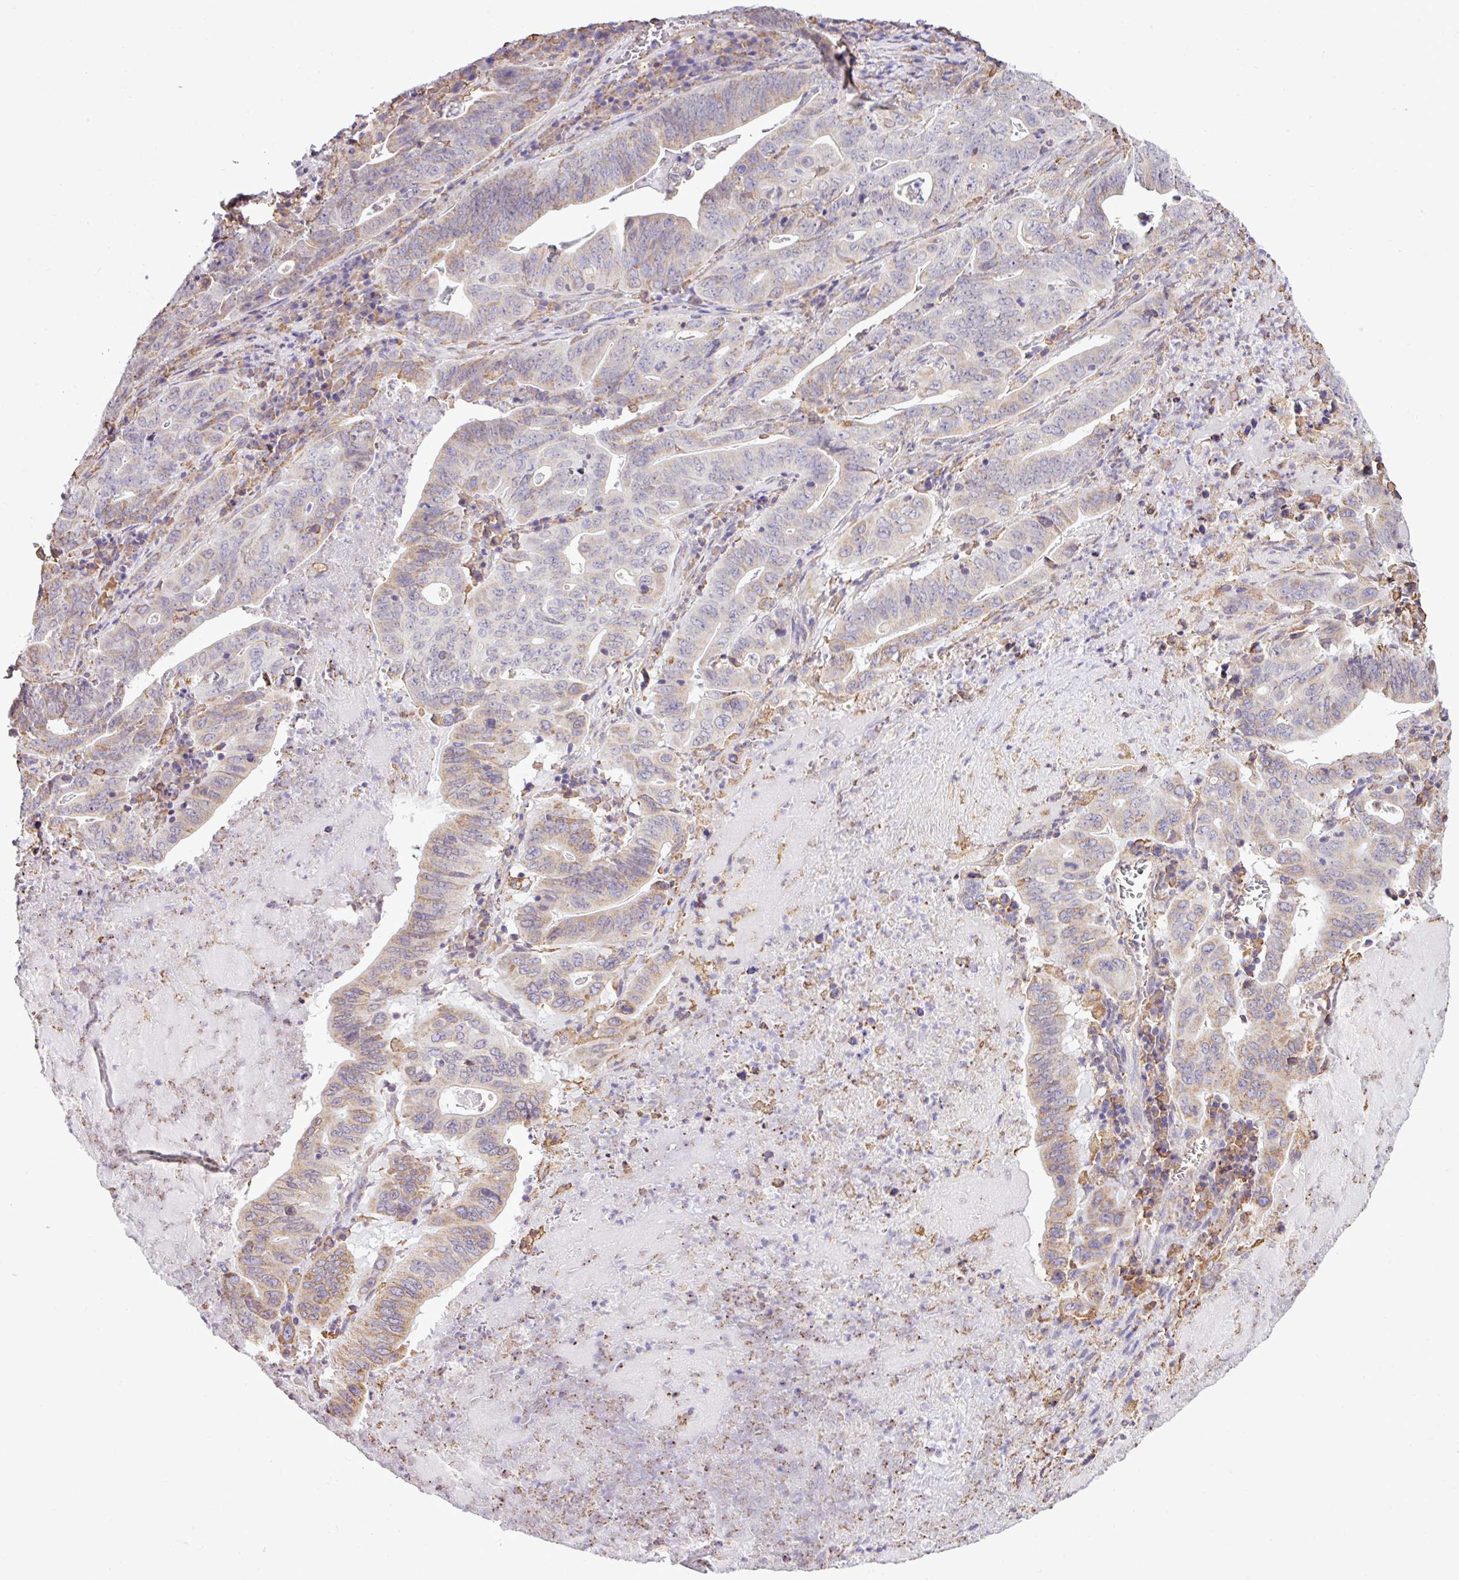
{"staining": {"intensity": "weak", "quantity": "<25%", "location": "cytoplasmic/membranous"}, "tissue": "lung cancer", "cell_type": "Tumor cells", "image_type": "cancer", "snomed": [{"axis": "morphology", "description": "Adenocarcinoma, NOS"}, {"axis": "topography", "description": "Lung"}], "caption": "Immunohistochemistry histopathology image of neoplastic tissue: adenocarcinoma (lung) stained with DAB displays no significant protein expression in tumor cells.", "gene": "ZSCAN5A", "patient": {"sex": "female", "age": 60}}